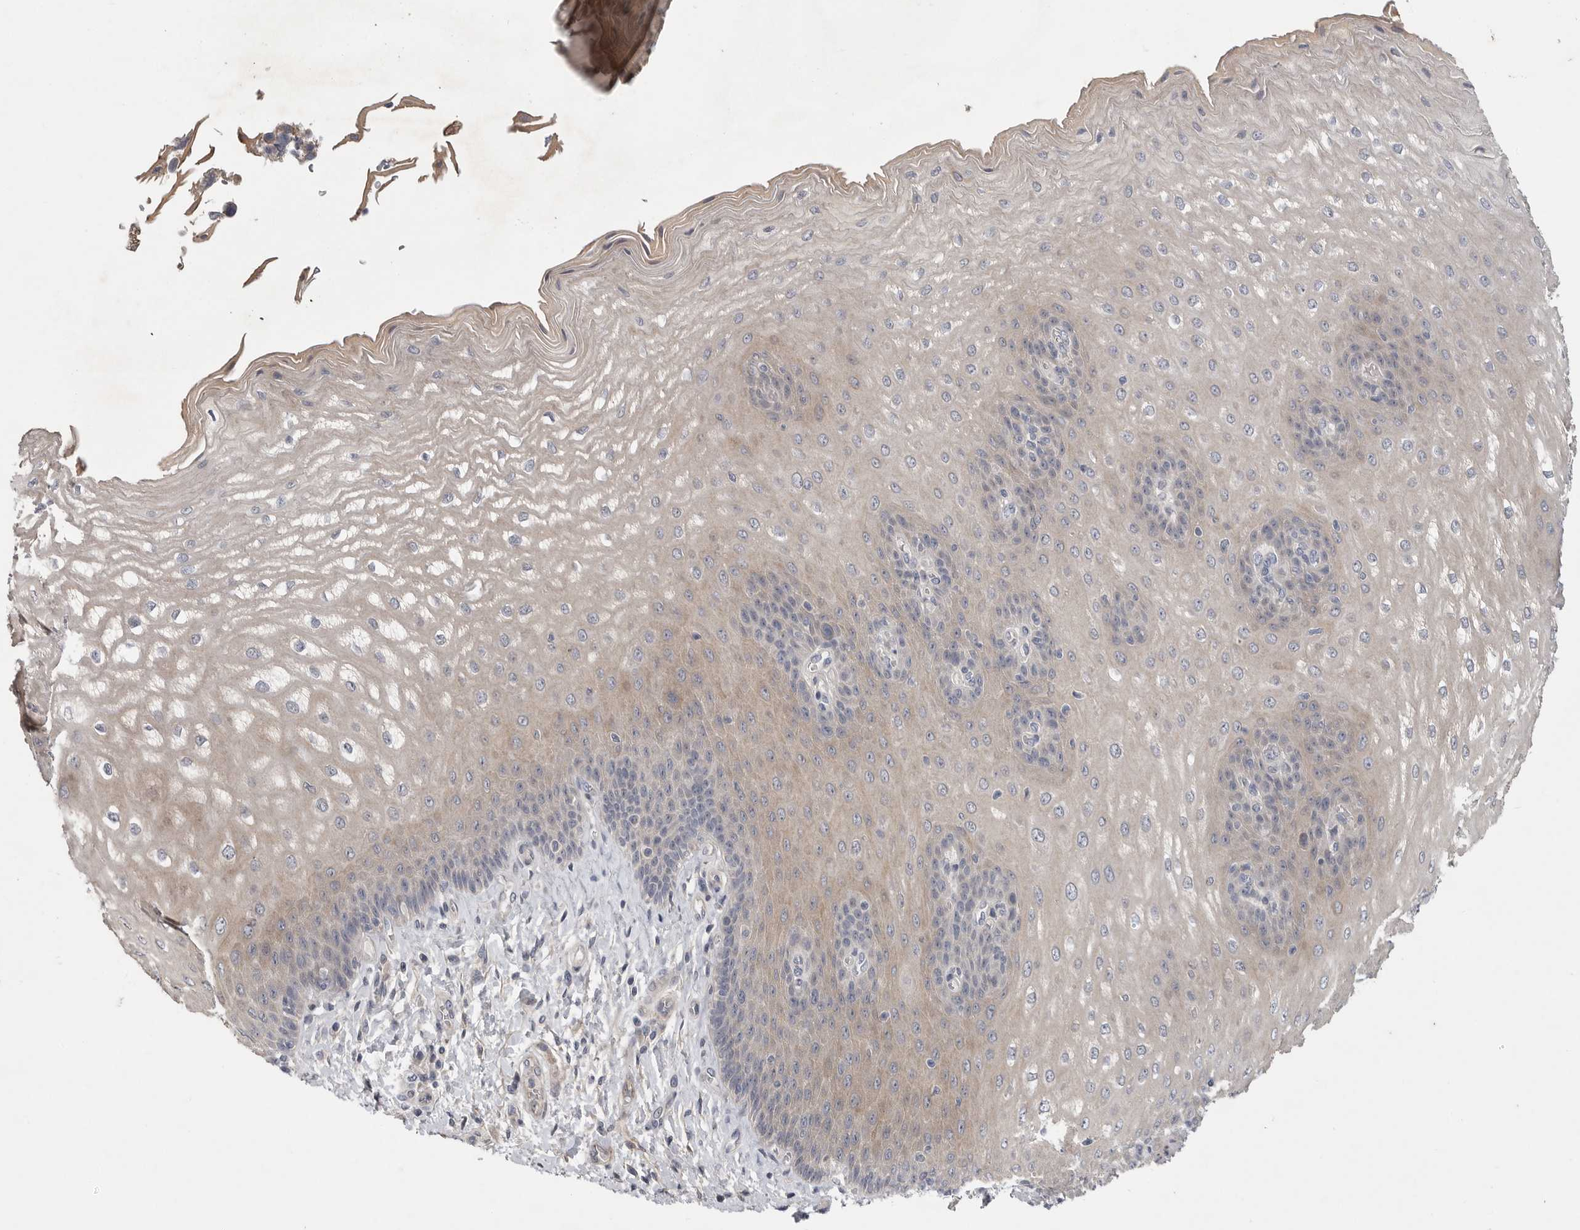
{"staining": {"intensity": "weak", "quantity": "25%-75%", "location": "cytoplasmic/membranous"}, "tissue": "esophagus", "cell_type": "Squamous epithelial cells", "image_type": "normal", "snomed": [{"axis": "morphology", "description": "Normal tissue, NOS"}, {"axis": "topography", "description": "Esophagus"}], "caption": "Esophagus stained for a protein displays weak cytoplasmic/membranous positivity in squamous epithelial cells. Nuclei are stained in blue.", "gene": "FBXO43", "patient": {"sex": "male", "age": 54}}